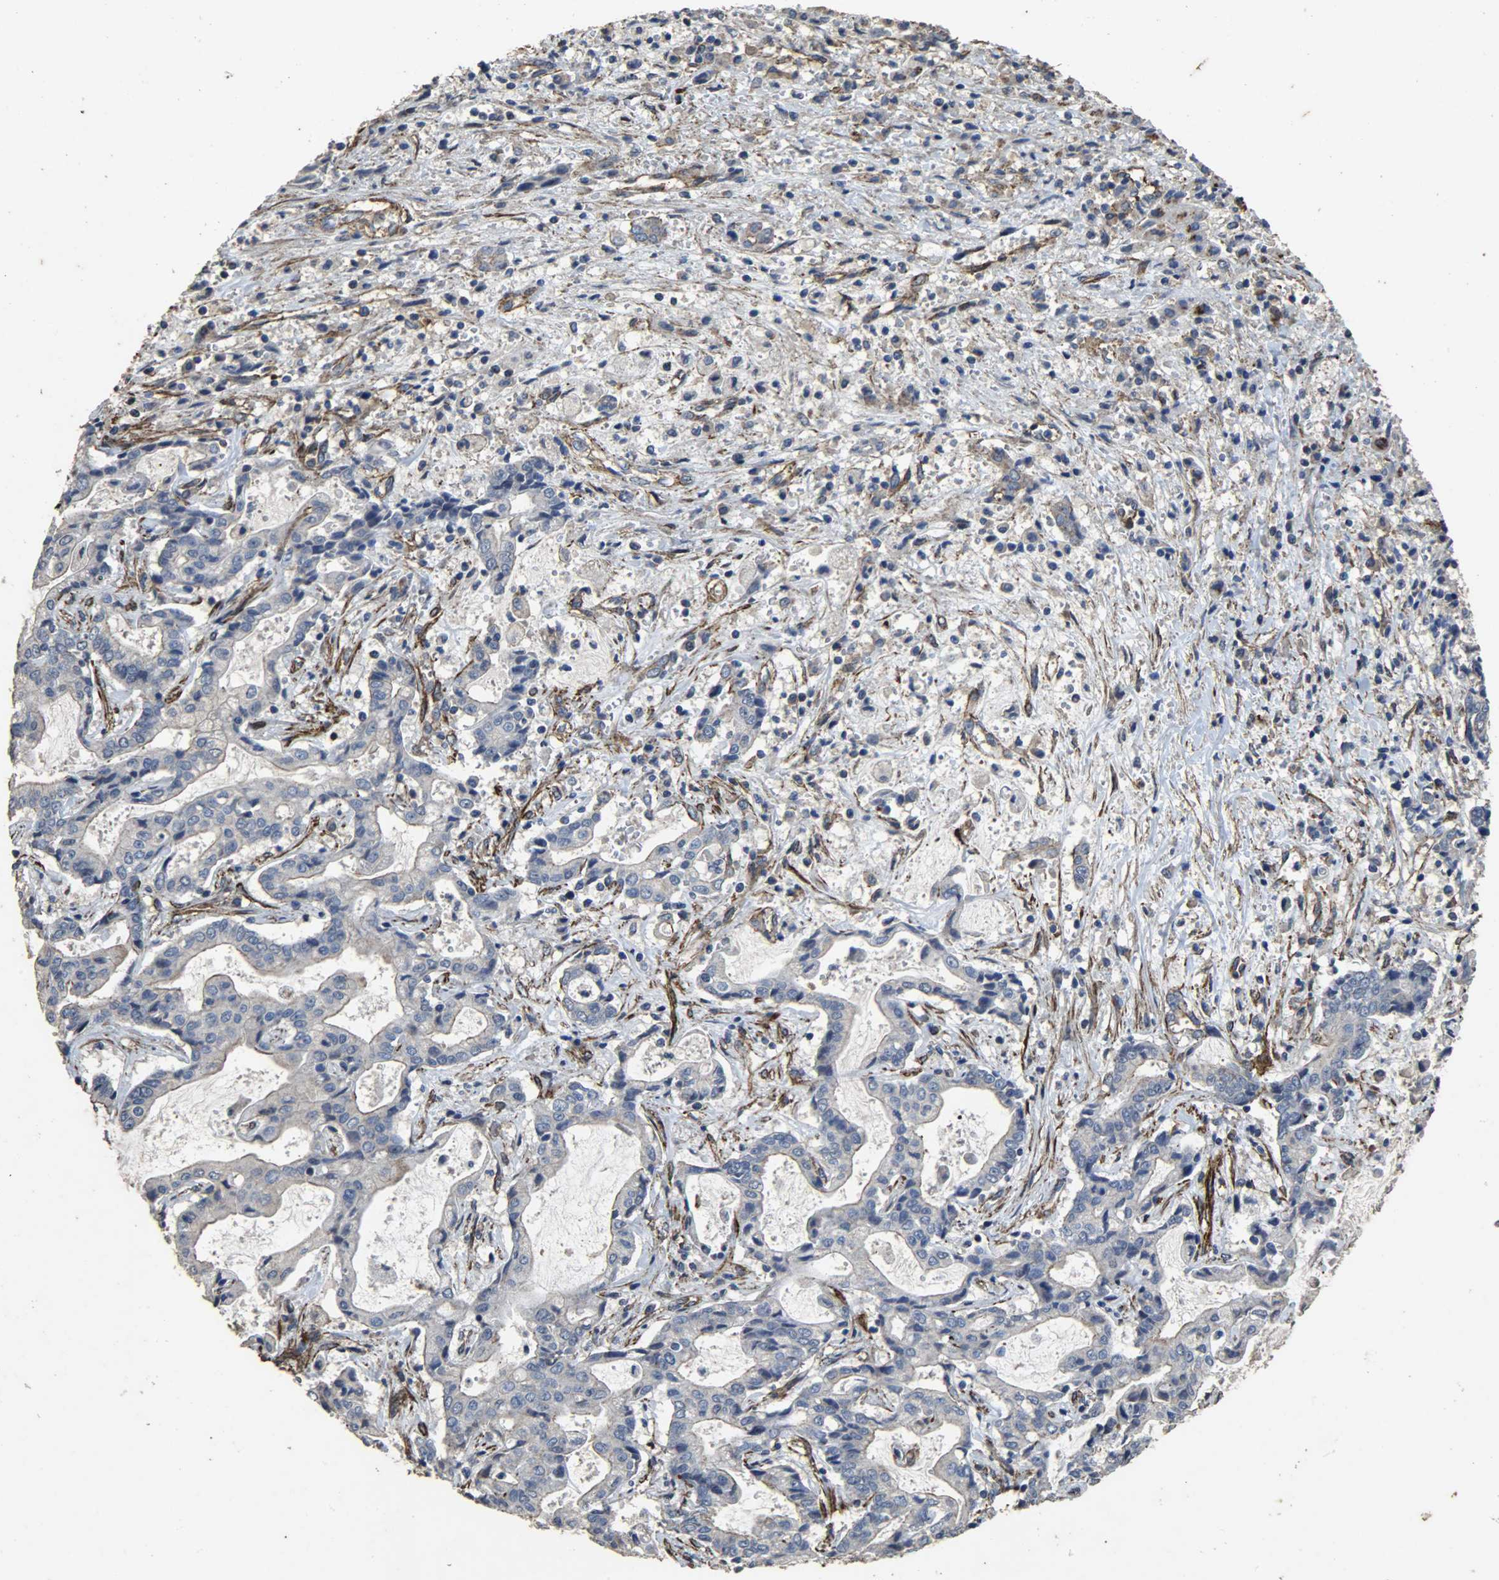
{"staining": {"intensity": "negative", "quantity": "none", "location": "none"}, "tissue": "liver cancer", "cell_type": "Tumor cells", "image_type": "cancer", "snomed": [{"axis": "morphology", "description": "Cholangiocarcinoma"}, {"axis": "topography", "description": "Liver"}], "caption": "Tumor cells are negative for brown protein staining in liver cancer (cholangiocarcinoma).", "gene": "TPM4", "patient": {"sex": "male", "age": 57}}